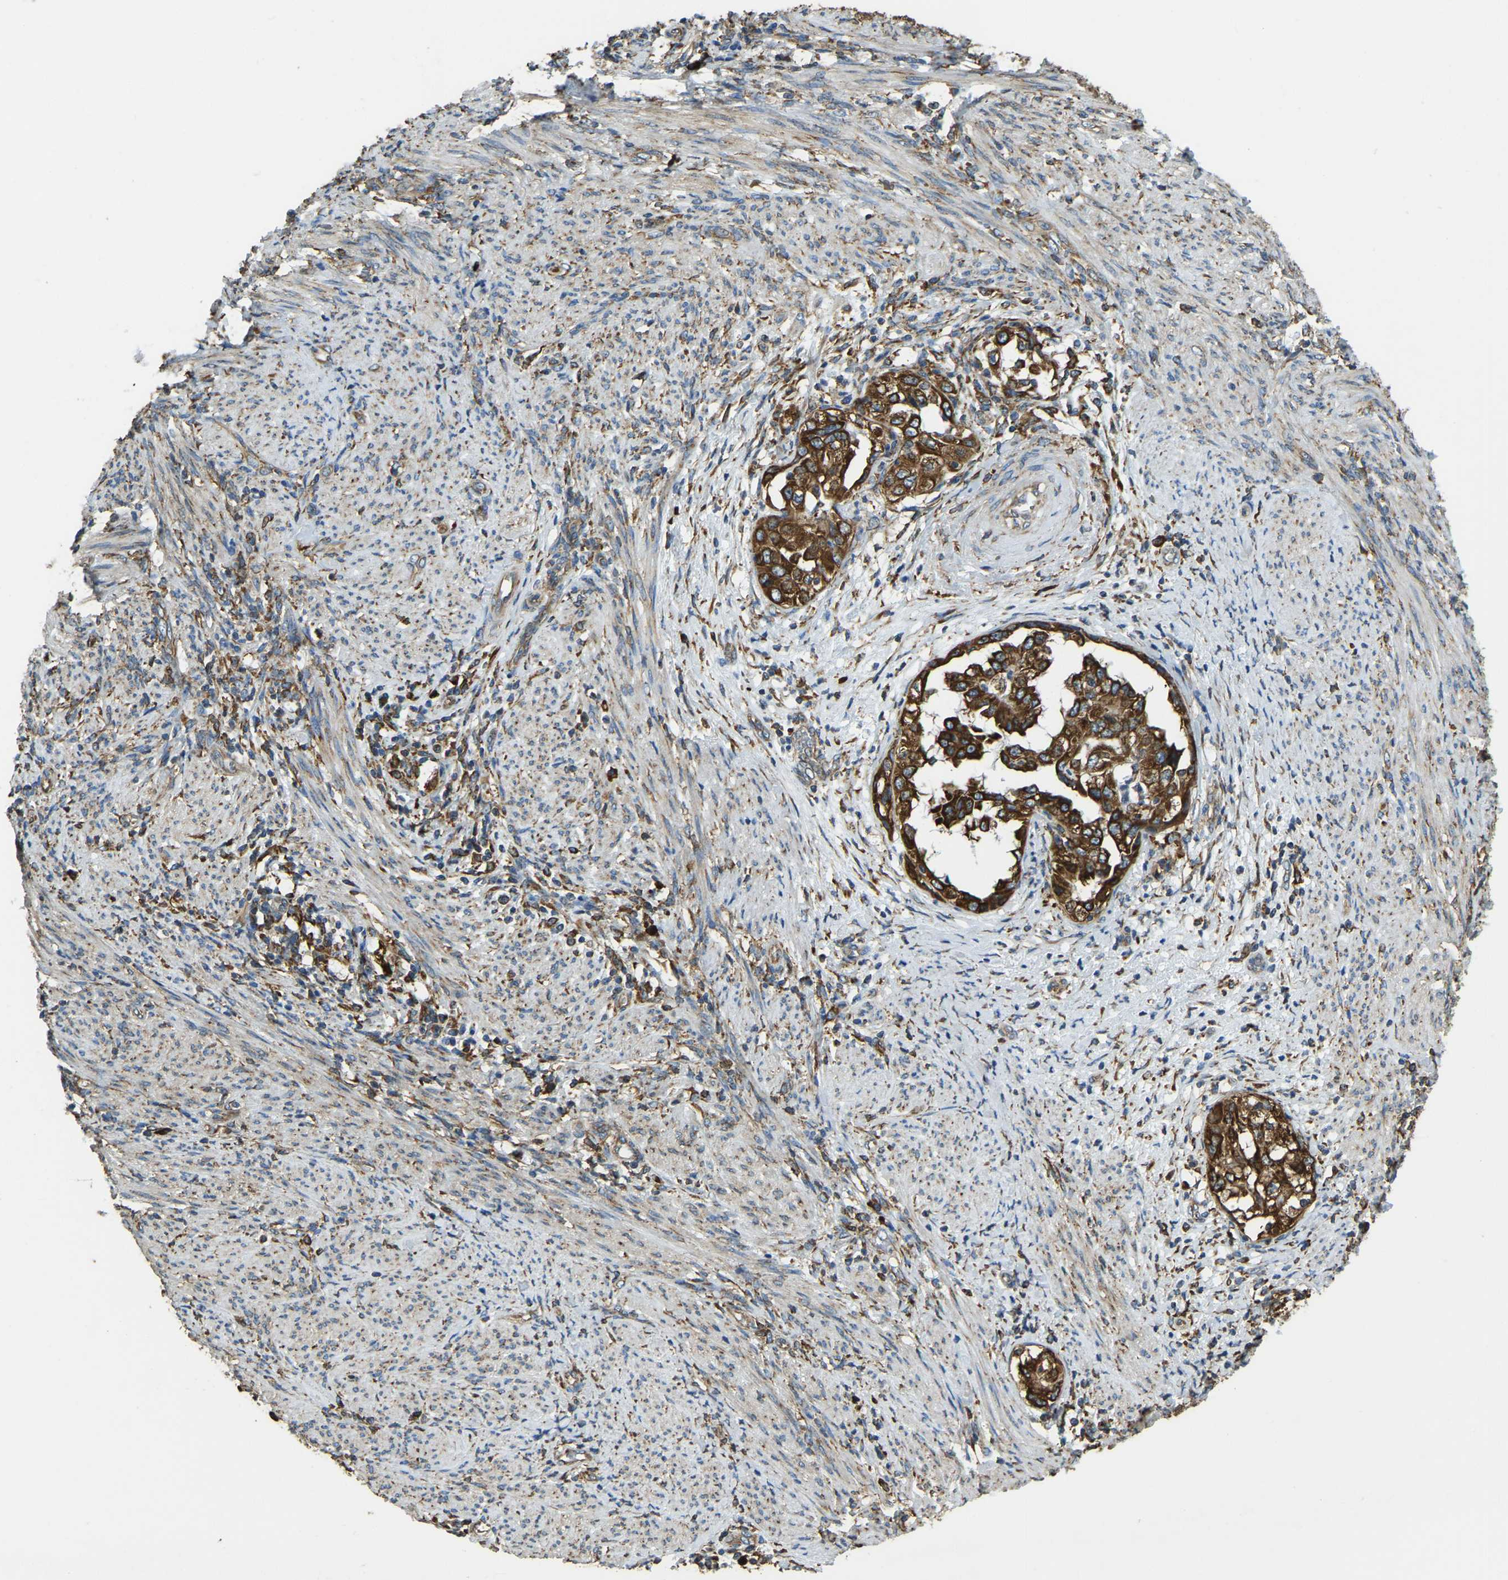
{"staining": {"intensity": "strong", "quantity": ">75%", "location": "cytoplasmic/membranous"}, "tissue": "endometrial cancer", "cell_type": "Tumor cells", "image_type": "cancer", "snomed": [{"axis": "morphology", "description": "Adenocarcinoma, NOS"}, {"axis": "topography", "description": "Endometrium"}], "caption": "This is an image of immunohistochemistry staining of endometrial cancer (adenocarcinoma), which shows strong positivity in the cytoplasmic/membranous of tumor cells.", "gene": "RNF115", "patient": {"sex": "female", "age": 85}}